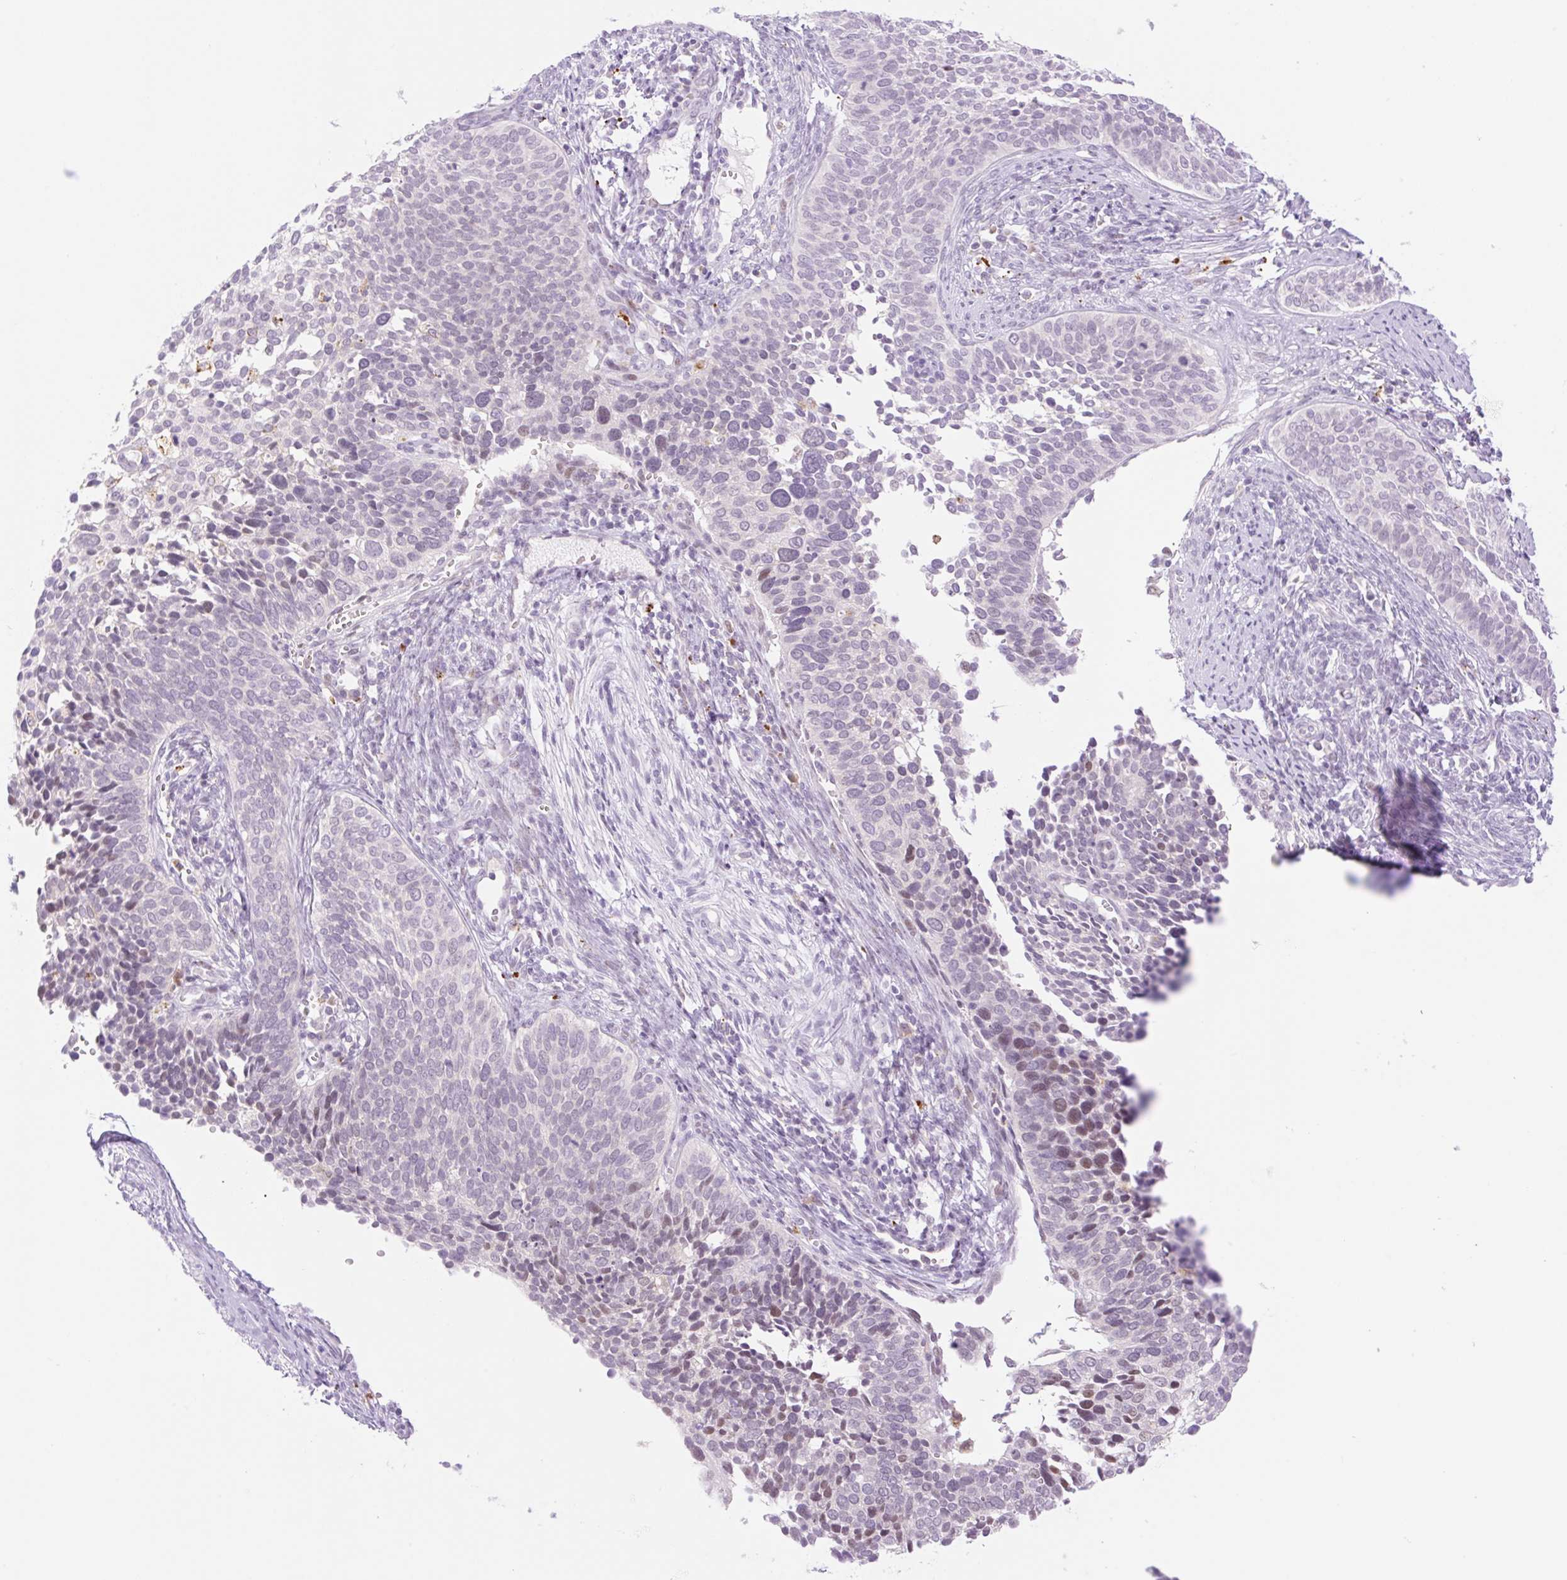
{"staining": {"intensity": "negative", "quantity": "none", "location": "none"}, "tissue": "cervical cancer", "cell_type": "Tumor cells", "image_type": "cancer", "snomed": [{"axis": "morphology", "description": "Squamous cell carcinoma, NOS"}, {"axis": "topography", "description": "Cervix"}], "caption": "Cervical cancer was stained to show a protein in brown. There is no significant staining in tumor cells.", "gene": "SPRYD4", "patient": {"sex": "female", "age": 34}}